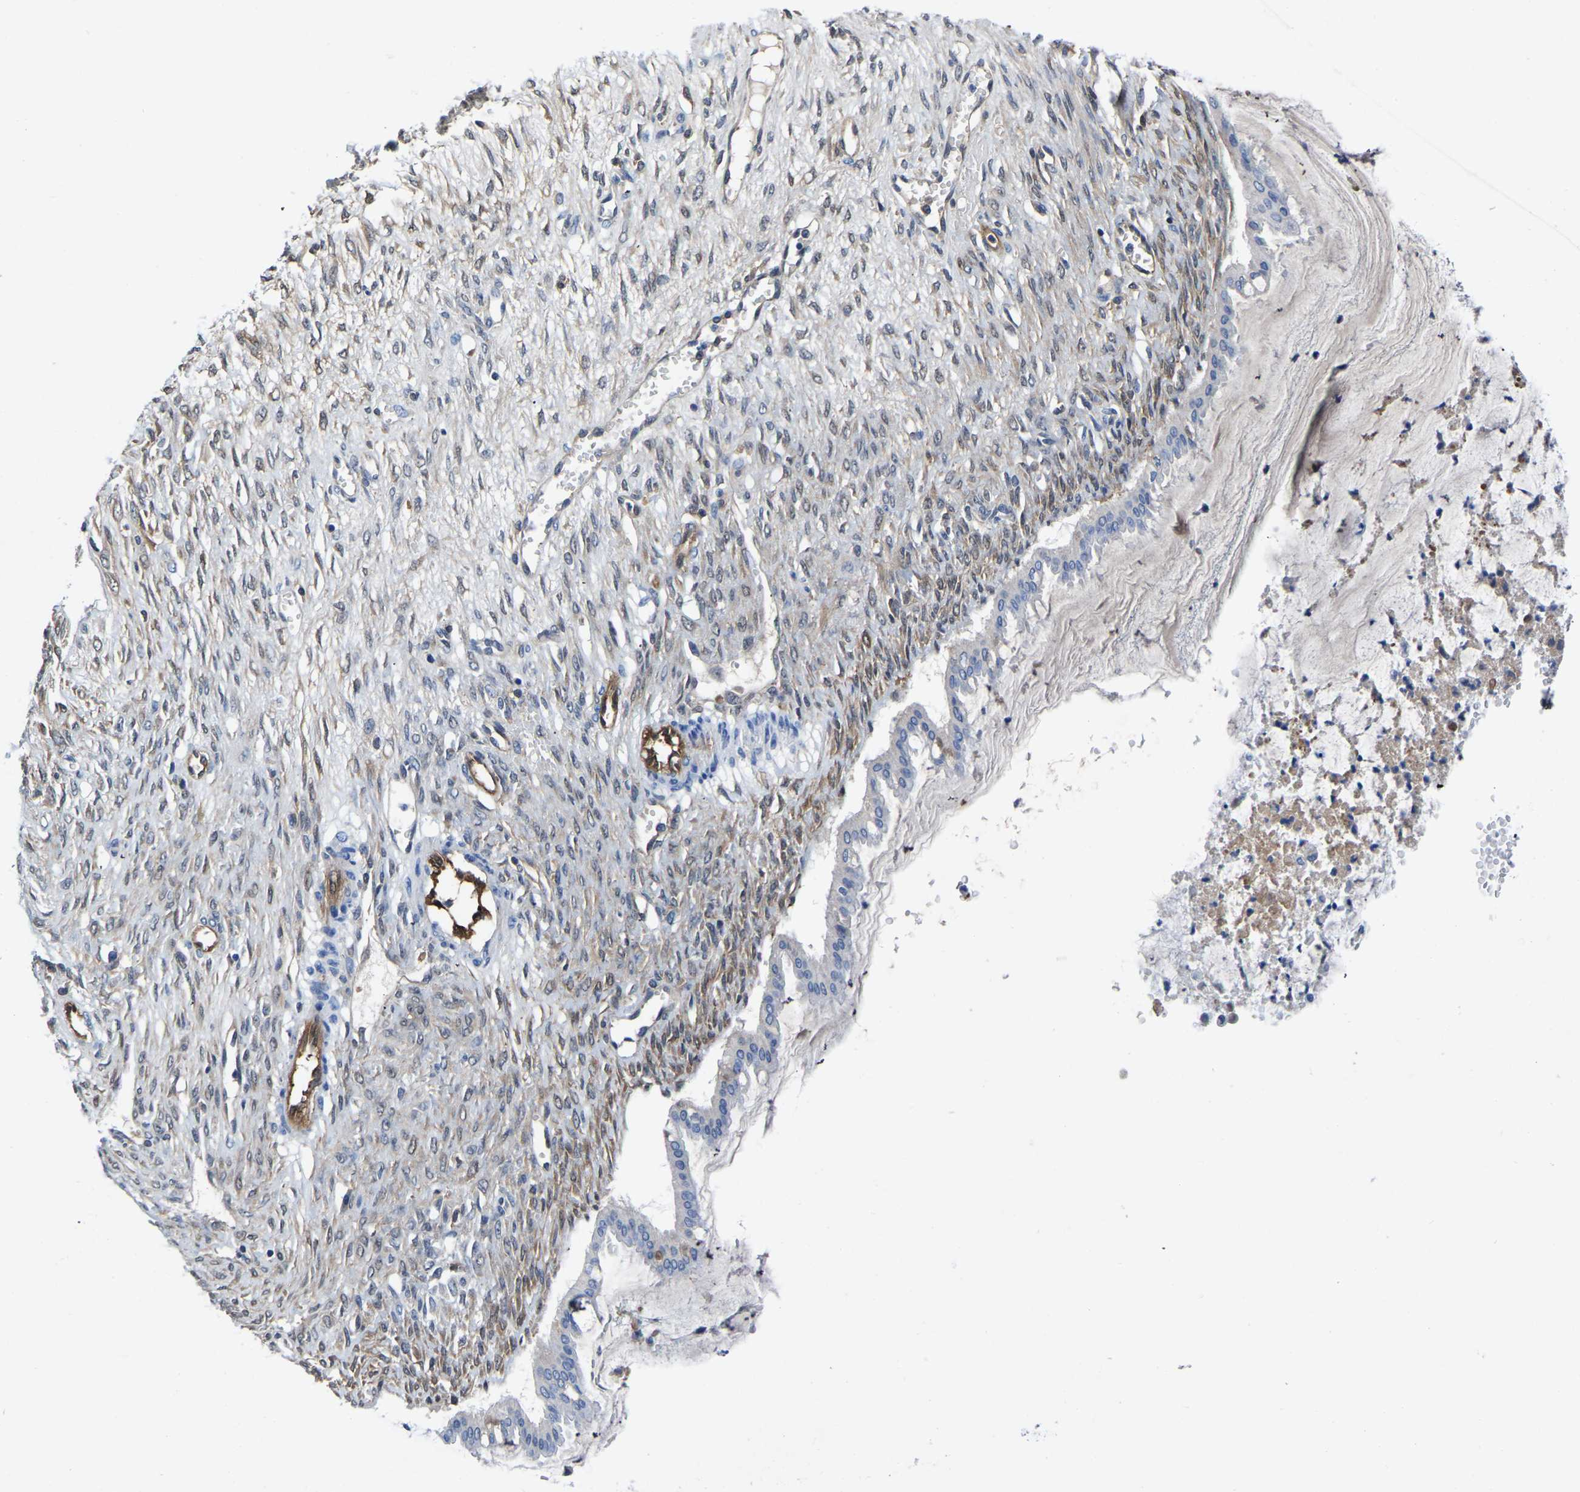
{"staining": {"intensity": "negative", "quantity": "none", "location": "none"}, "tissue": "ovarian cancer", "cell_type": "Tumor cells", "image_type": "cancer", "snomed": [{"axis": "morphology", "description": "Cystadenocarcinoma, mucinous, NOS"}, {"axis": "topography", "description": "Ovary"}], "caption": "Histopathology image shows no protein staining in tumor cells of ovarian cancer tissue. The staining is performed using DAB (3,3'-diaminobenzidine) brown chromogen with nuclei counter-stained in using hematoxylin.", "gene": "ATG2B", "patient": {"sex": "female", "age": 73}}